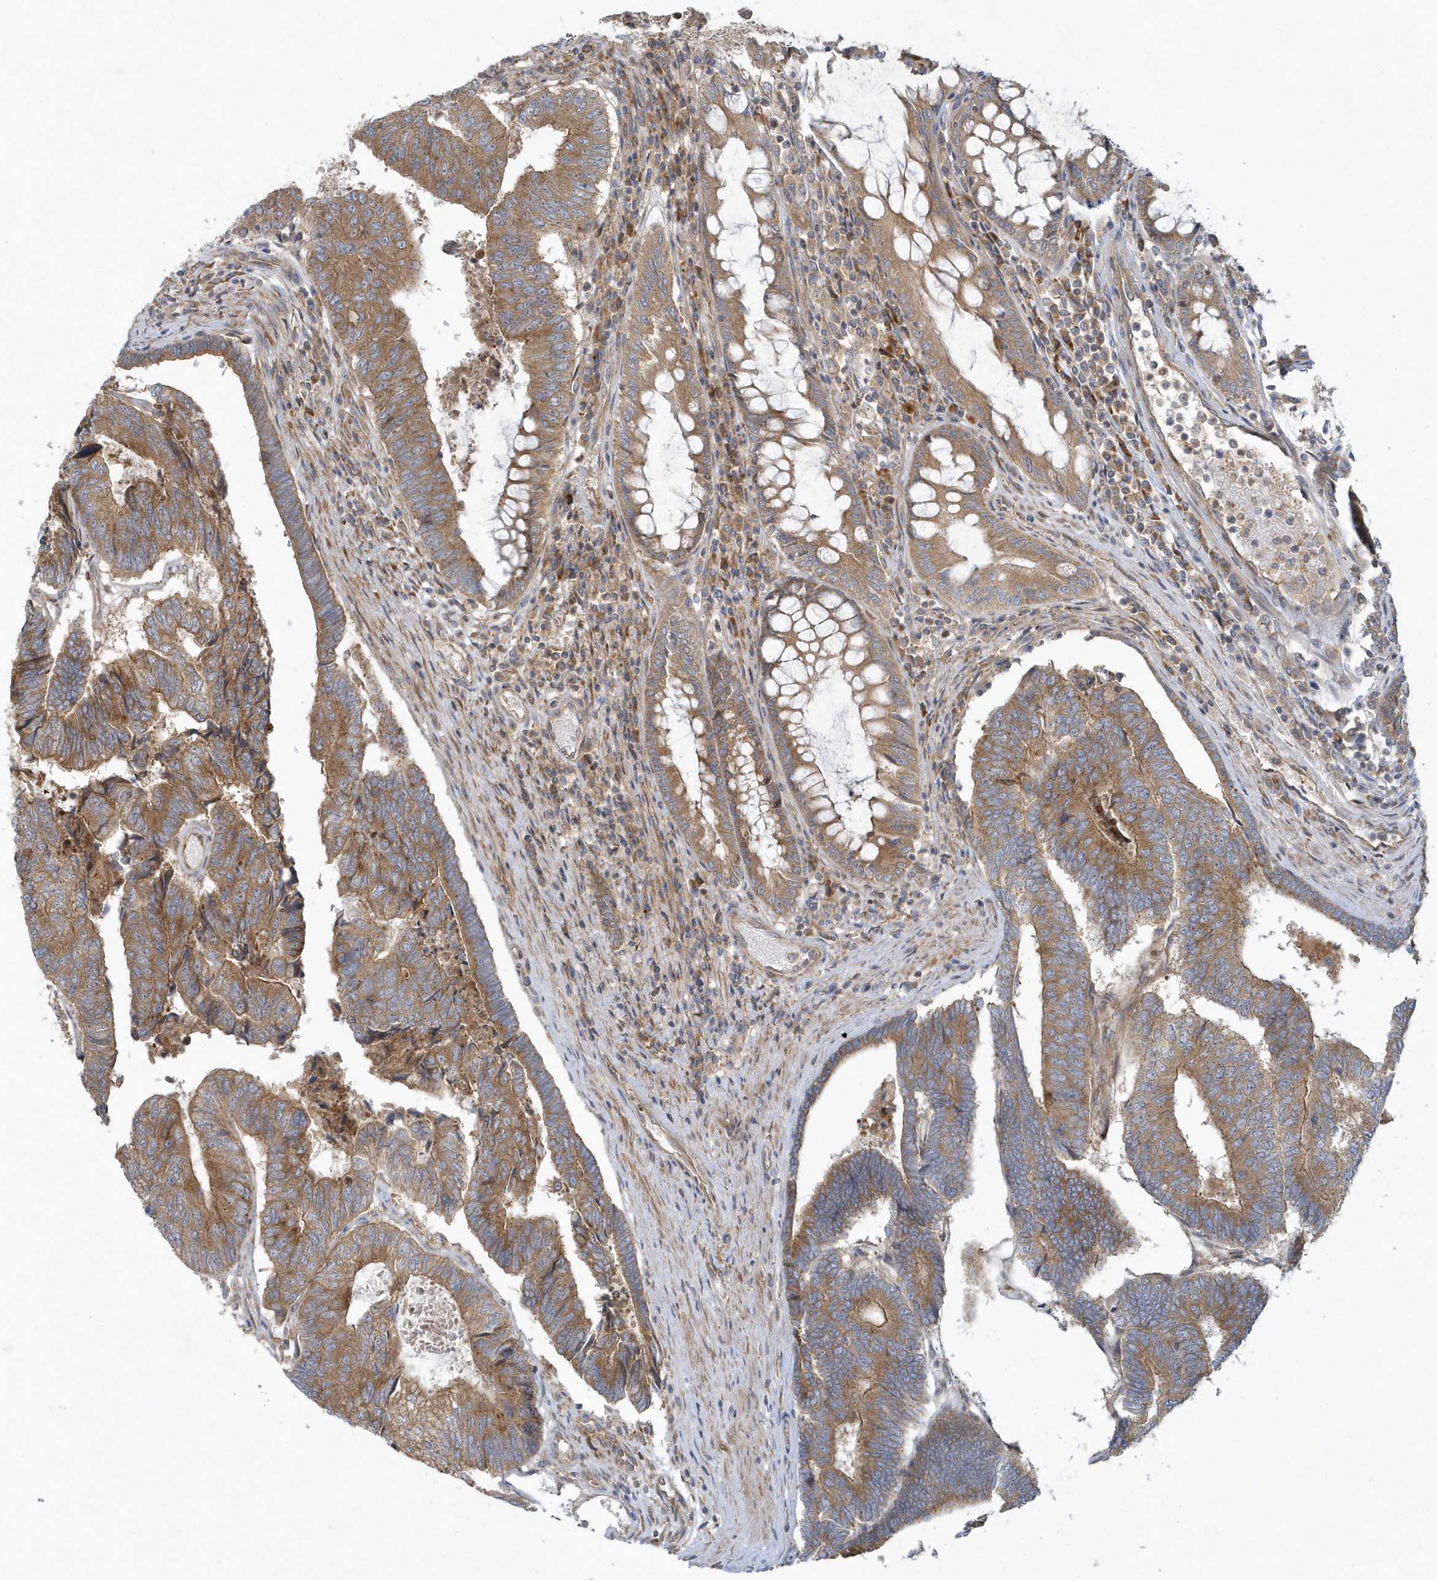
{"staining": {"intensity": "moderate", "quantity": ">75%", "location": "cytoplasmic/membranous"}, "tissue": "colorectal cancer", "cell_type": "Tumor cells", "image_type": "cancer", "snomed": [{"axis": "morphology", "description": "Adenocarcinoma, NOS"}, {"axis": "topography", "description": "Colon"}], "caption": "Protein expression analysis of colorectal adenocarcinoma shows moderate cytoplasmic/membranous positivity in about >75% of tumor cells. The staining was performed using DAB to visualize the protein expression in brown, while the nuclei were stained in blue with hematoxylin (Magnification: 20x).", "gene": "CNOT10", "patient": {"sex": "female", "age": 67}}